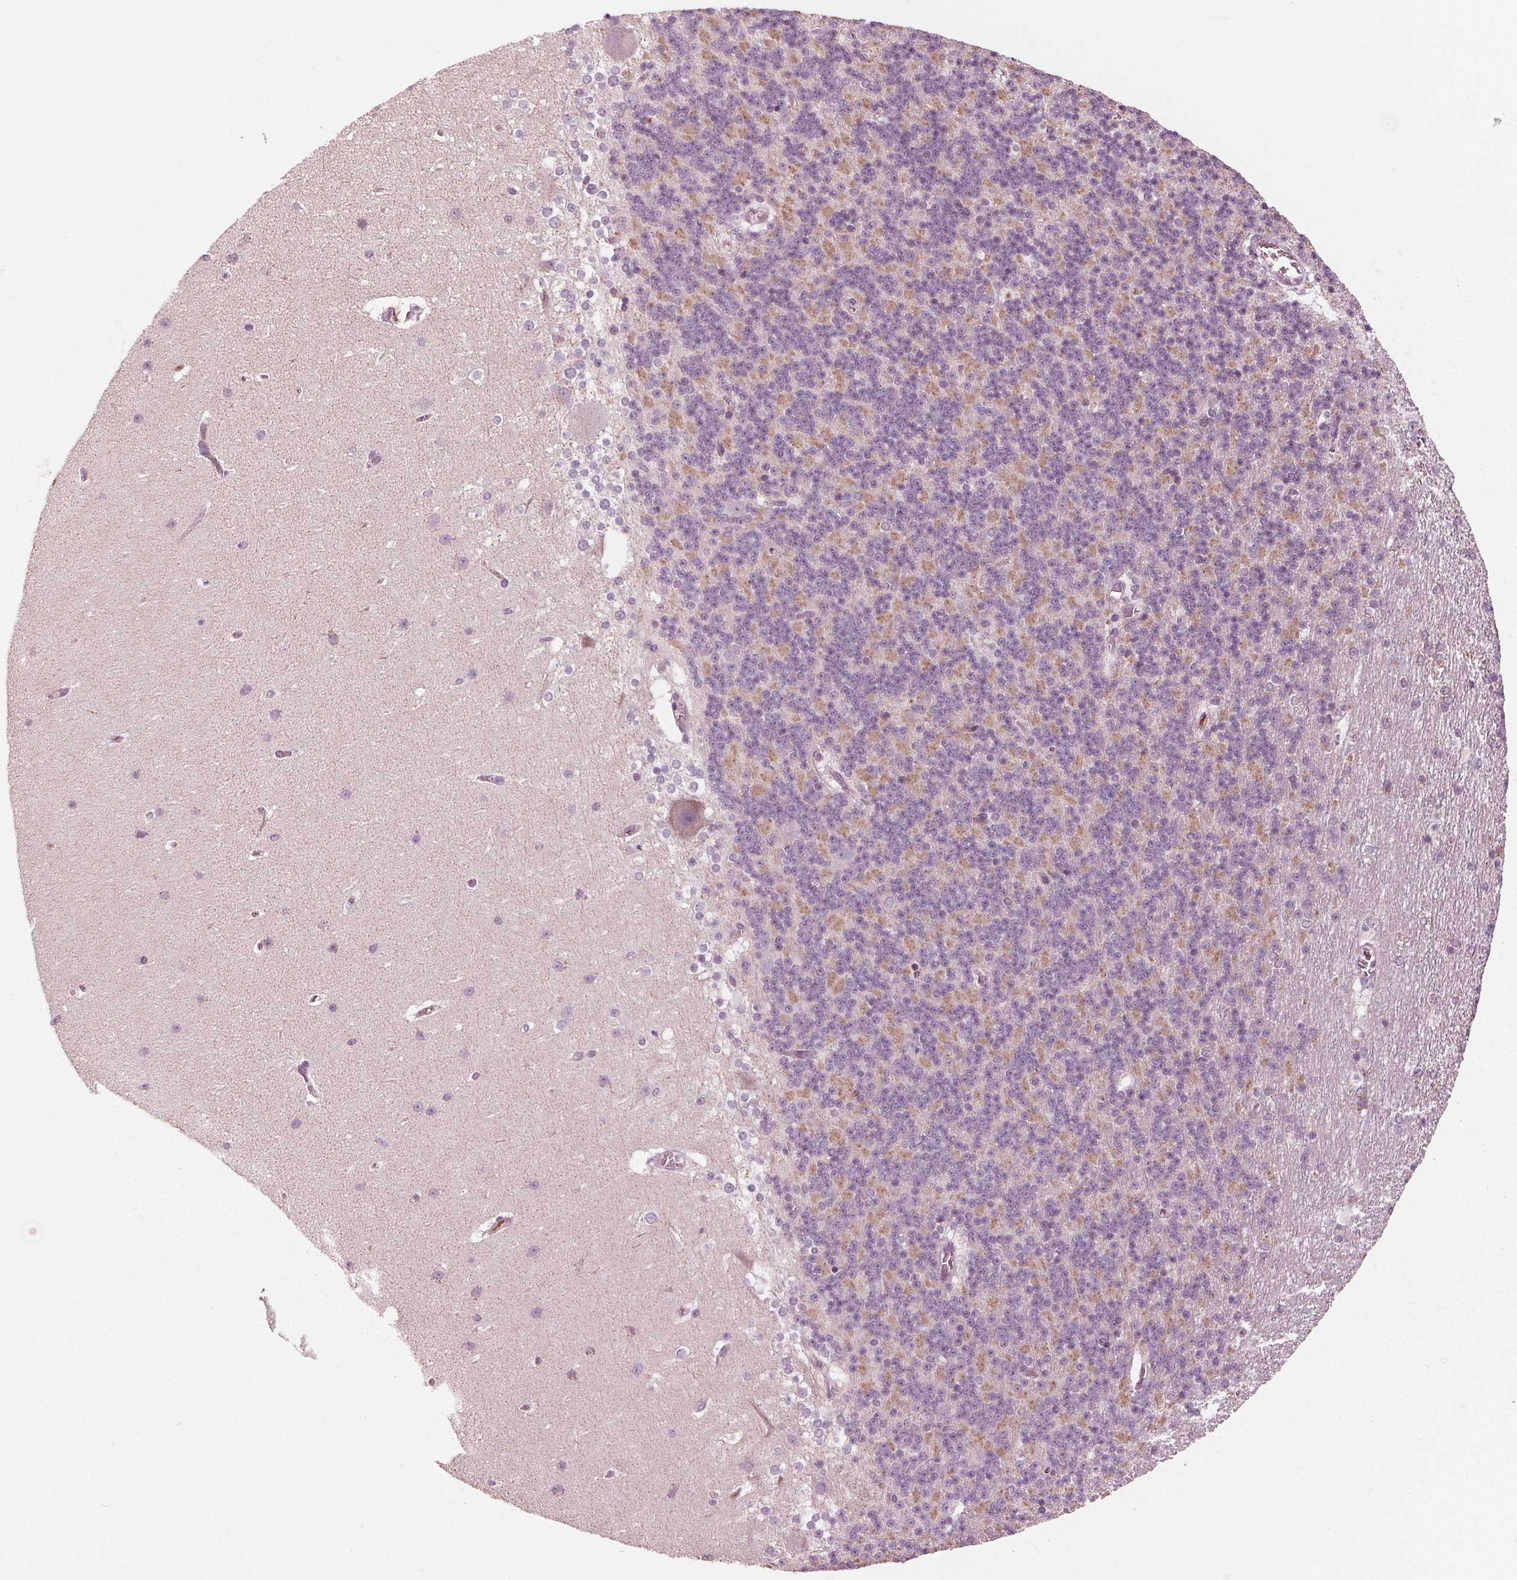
{"staining": {"intensity": "weak", "quantity": "25%-75%", "location": "cytoplasmic/membranous"}, "tissue": "cerebellum", "cell_type": "Cells in granular layer", "image_type": "normal", "snomed": [{"axis": "morphology", "description": "Normal tissue, NOS"}, {"axis": "topography", "description": "Cerebellum"}], "caption": "Protein staining of unremarkable cerebellum reveals weak cytoplasmic/membranous expression in approximately 25%-75% of cells in granular layer. Nuclei are stained in blue.", "gene": "CLN6", "patient": {"sex": "female", "age": 19}}